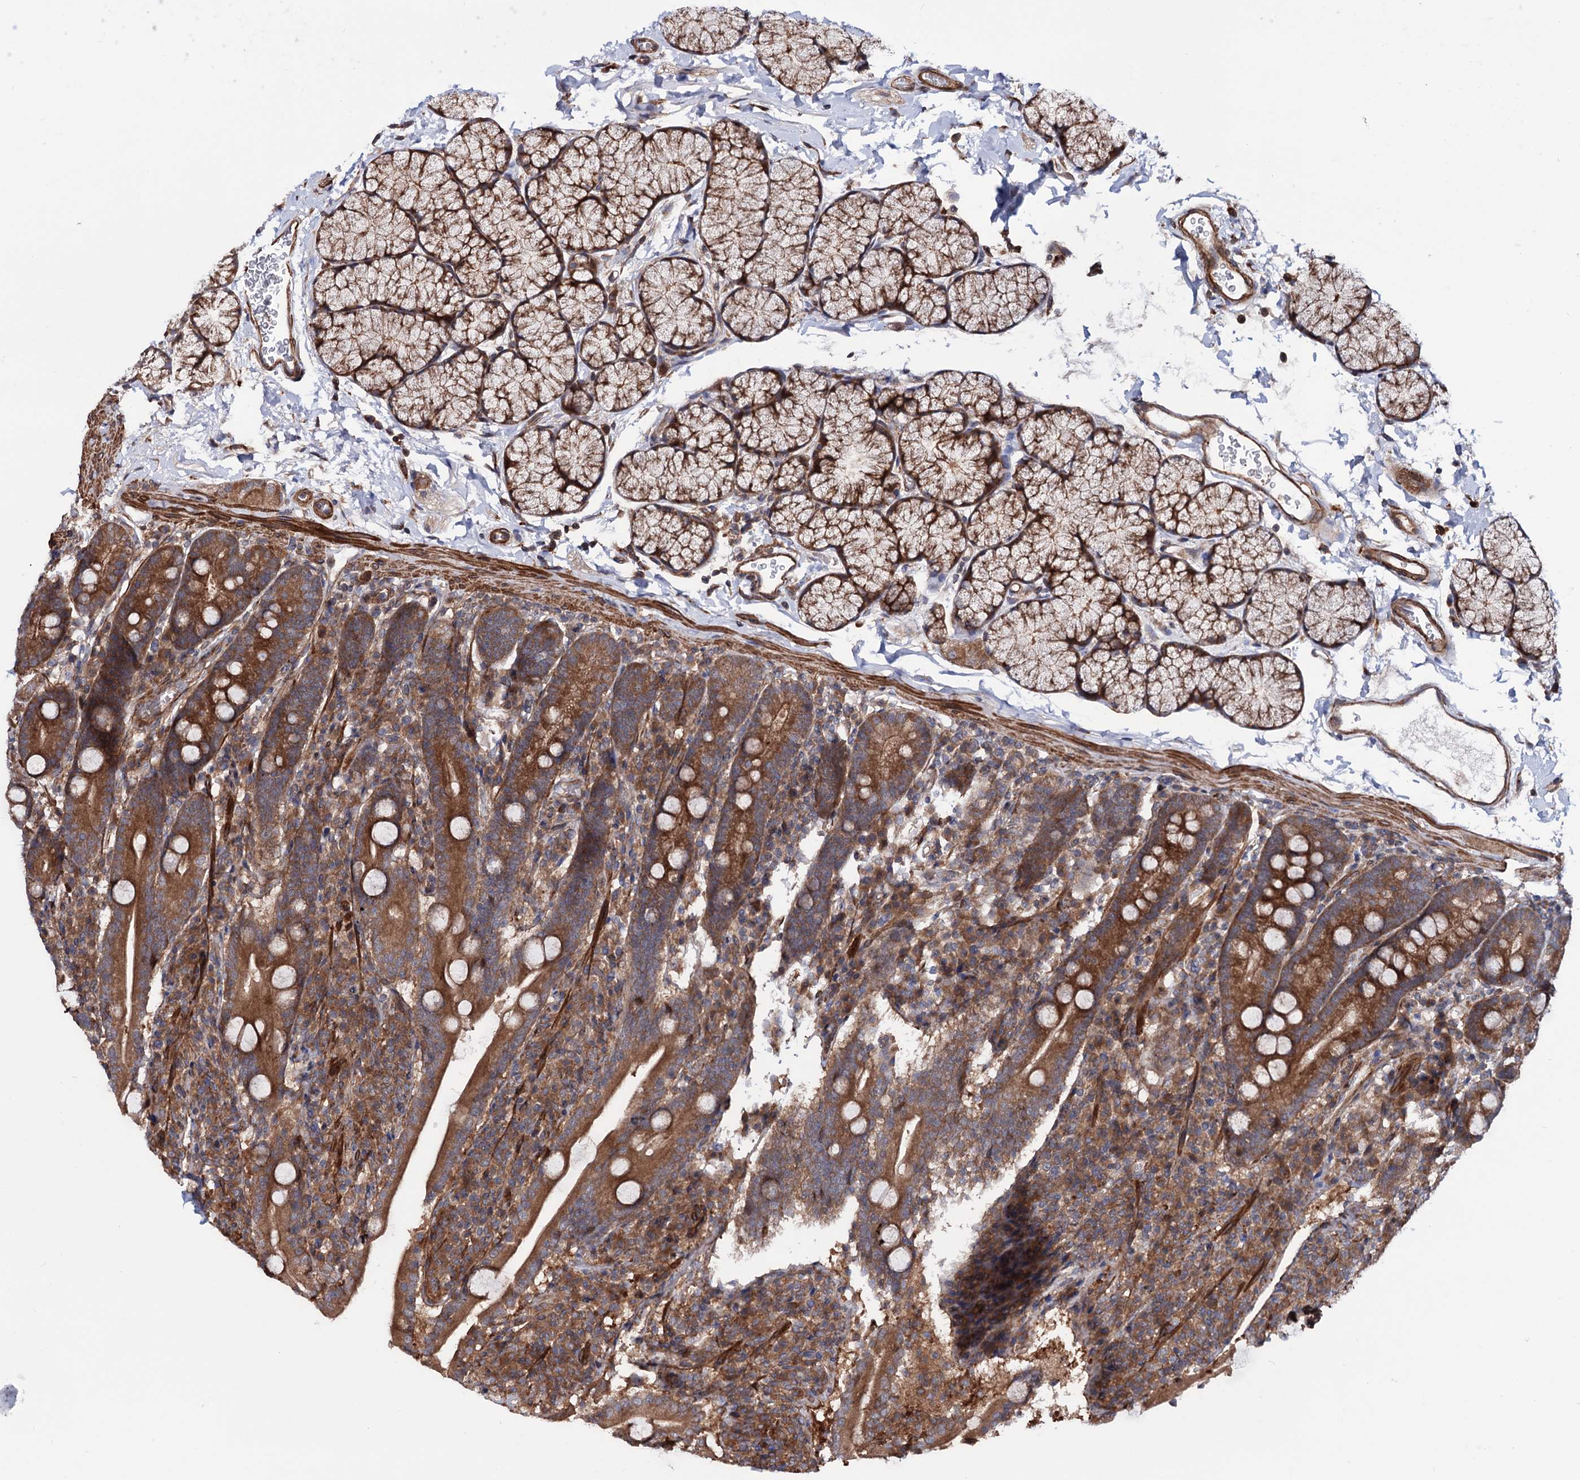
{"staining": {"intensity": "strong", "quantity": ">75%", "location": "cytoplasmic/membranous"}, "tissue": "duodenum", "cell_type": "Glandular cells", "image_type": "normal", "snomed": [{"axis": "morphology", "description": "Normal tissue, NOS"}, {"axis": "topography", "description": "Duodenum"}], "caption": "Human duodenum stained with a brown dye shows strong cytoplasmic/membranous positive staining in approximately >75% of glandular cells.", "gene": "FERMT2", "patient": {"sex": "male", "age": 35}}